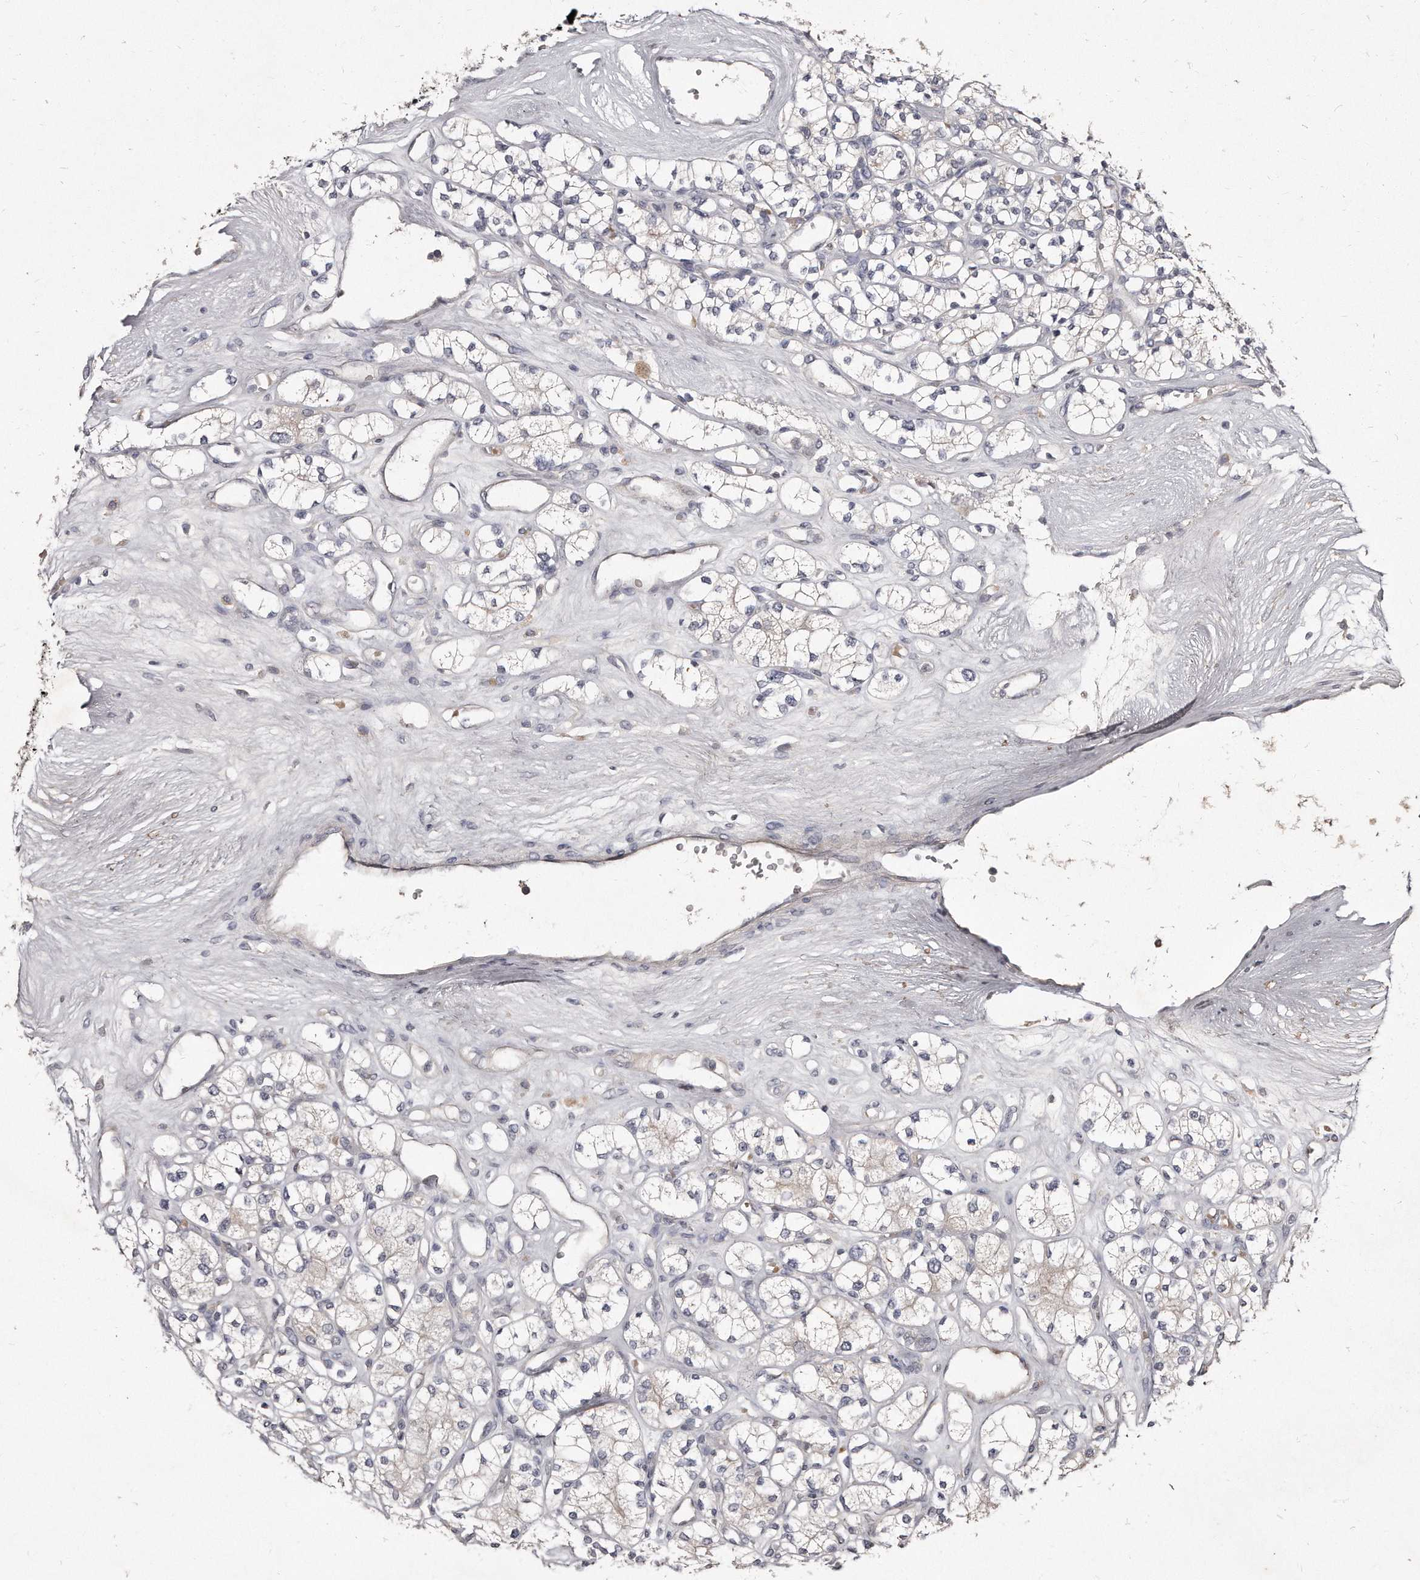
{"staining": {"intensity": "negative", "quantity": "none", "location": "none"}, "tissue": "renal cancer", "cell_type": "Tumor cells", "image_type": "cancer", "snomed": [{"axis": "morphology", "description": "Adenocarcinoma, NOS"}, {"axis": "topography", "description": "Kidney"}], "caption": "A histopathology image of renal cancer (adenocarcinoma) stained for a protein demonstrates no brown staining in tumor cells.", "gene": "TECR", "patient": {"sex": "male", "age": 77}}